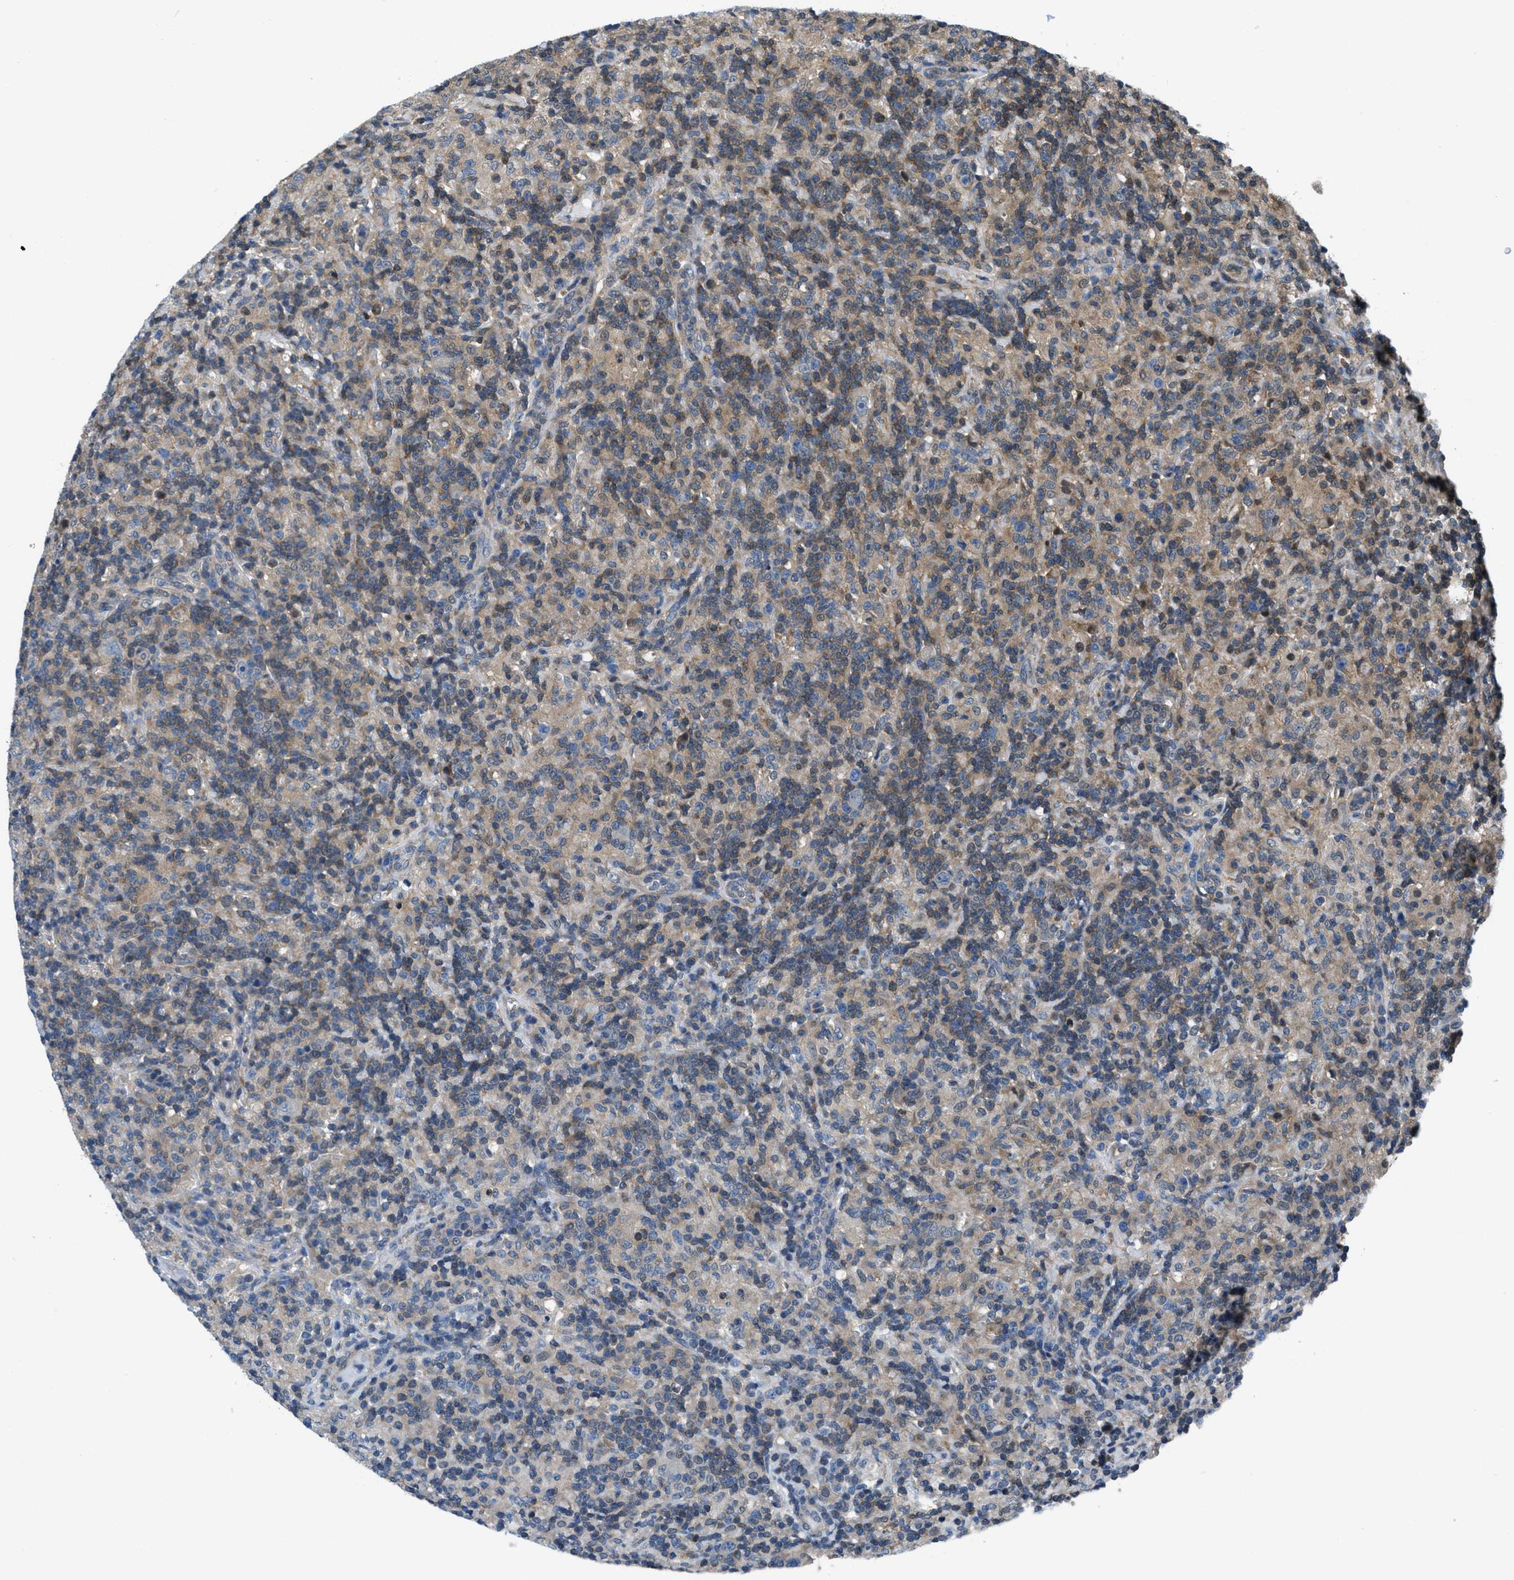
{"staining": {"intensity": "negative", "quantity": "none", "location": "none"}, "tissue": "lymphoma", "cell_type": "Tumor cells", "image_type": "cancer", "snomed": [{"axis": "morphology", "description": "Hodgkin's disease, NOS"}, {"axis": "topography", "description": "Lymph node"}], "caption": "This is an immunohistochemistry (IHC) histopathology image of Hodgkin's disease. There is no positivity in tumor cells.", "gene": "PIP5K1C", "patient": {"sex": "male", "age": 70}}